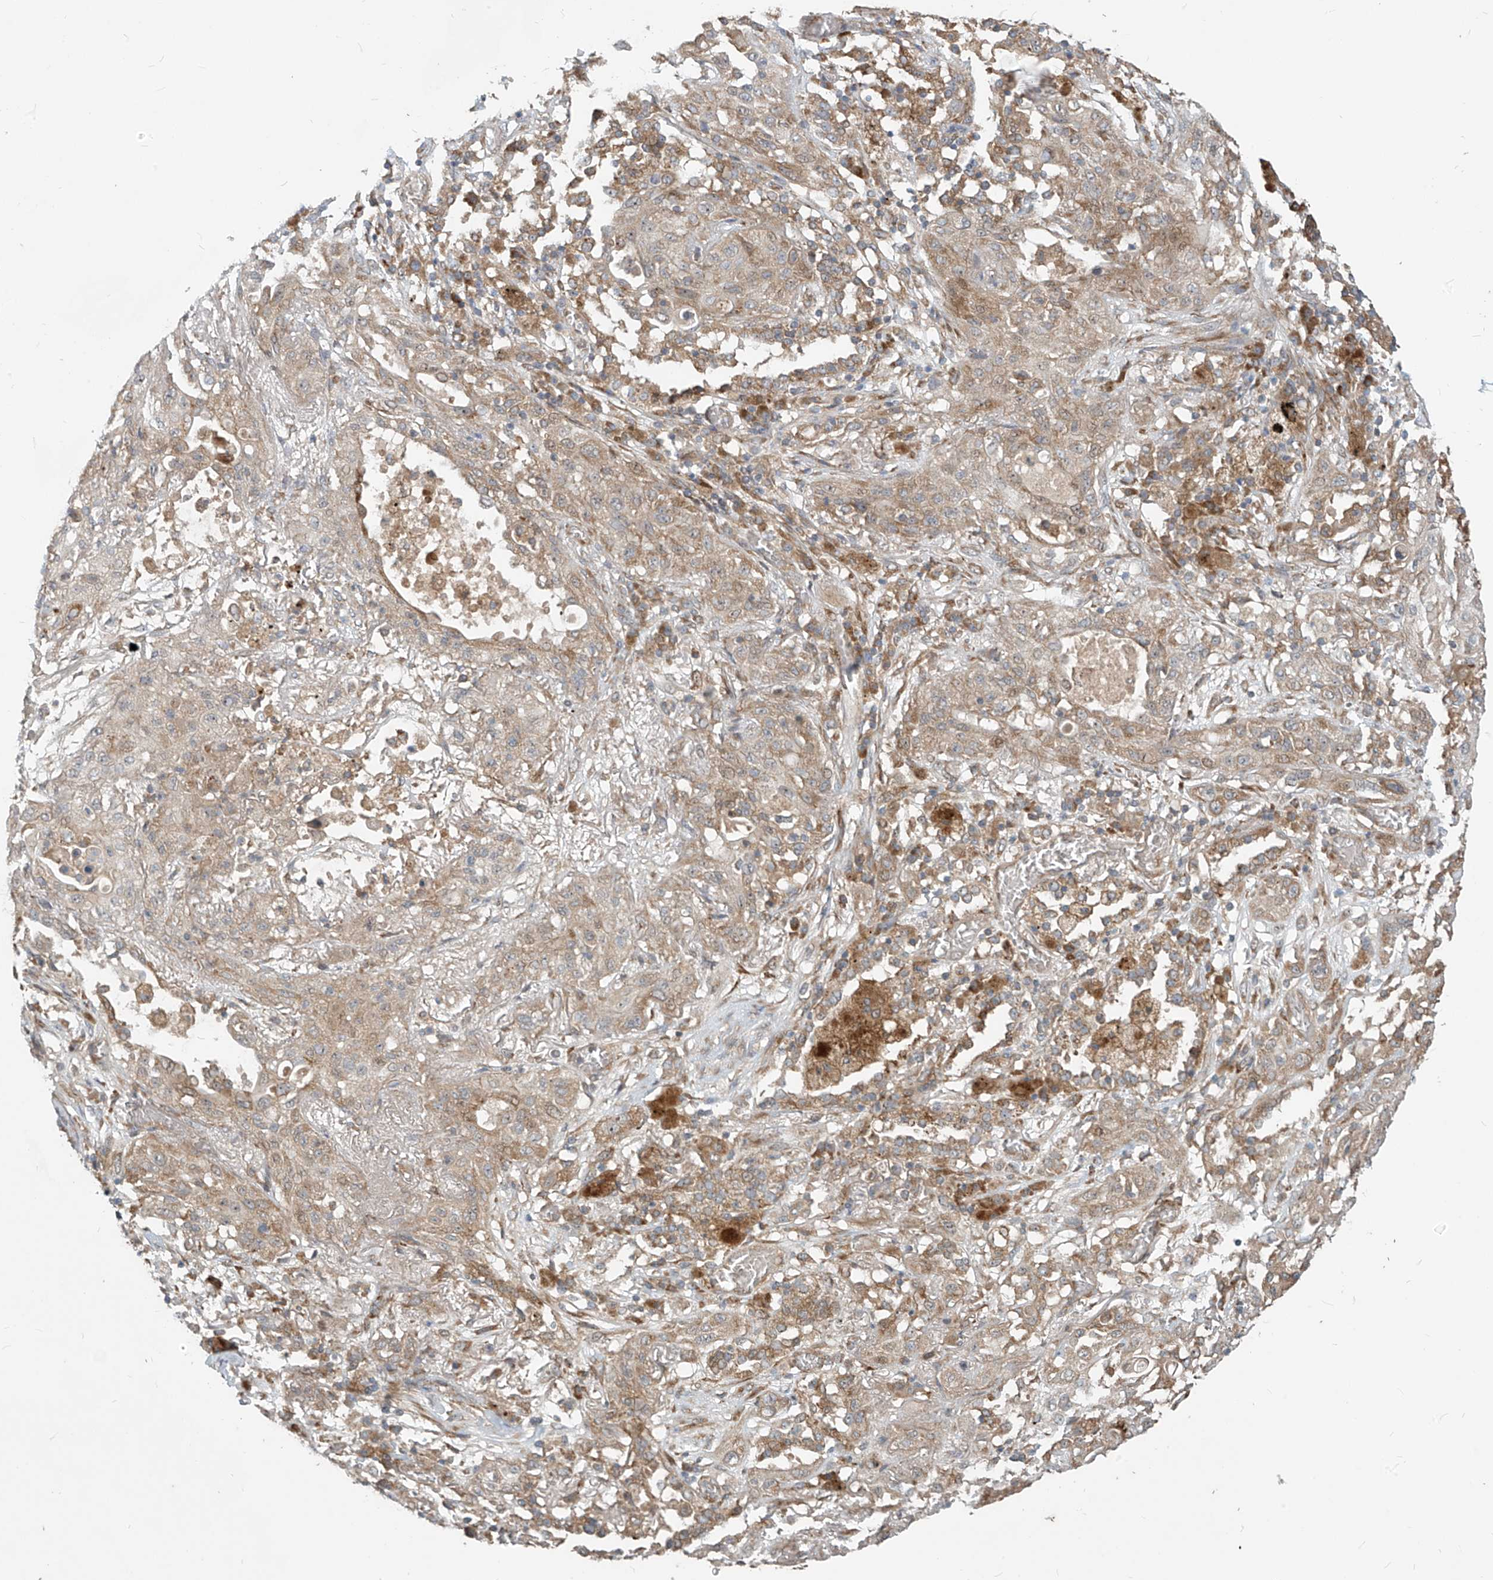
{"staining": {"intensity": "moderate", "quantity": ">75%", "location": "cytoplasmic/membranous"}, "tissue": "lung cancer", "cell_type": "Tumor cells", "image_type": "cancer", "snomed": [{"axis": "morphology", "description": "Squamous cell carcinoma, NOS"}, {"axis": "topography", "description": "Lung"}], "caption": "Immunohistochemical staining of human lung squamous cell carcinoma exhibits medium levels of moderate cytoplasmic/membranous protein staining in about >75% of tumor cells. The staining is performed using DAB (3,3'-diaminobenzidine) brown chromogen to label protein expression. The nuclei are counter-stained blue using hematoxylin.", "gene": "KATNIP", "patient": {"sex": "female", "age": 47}}